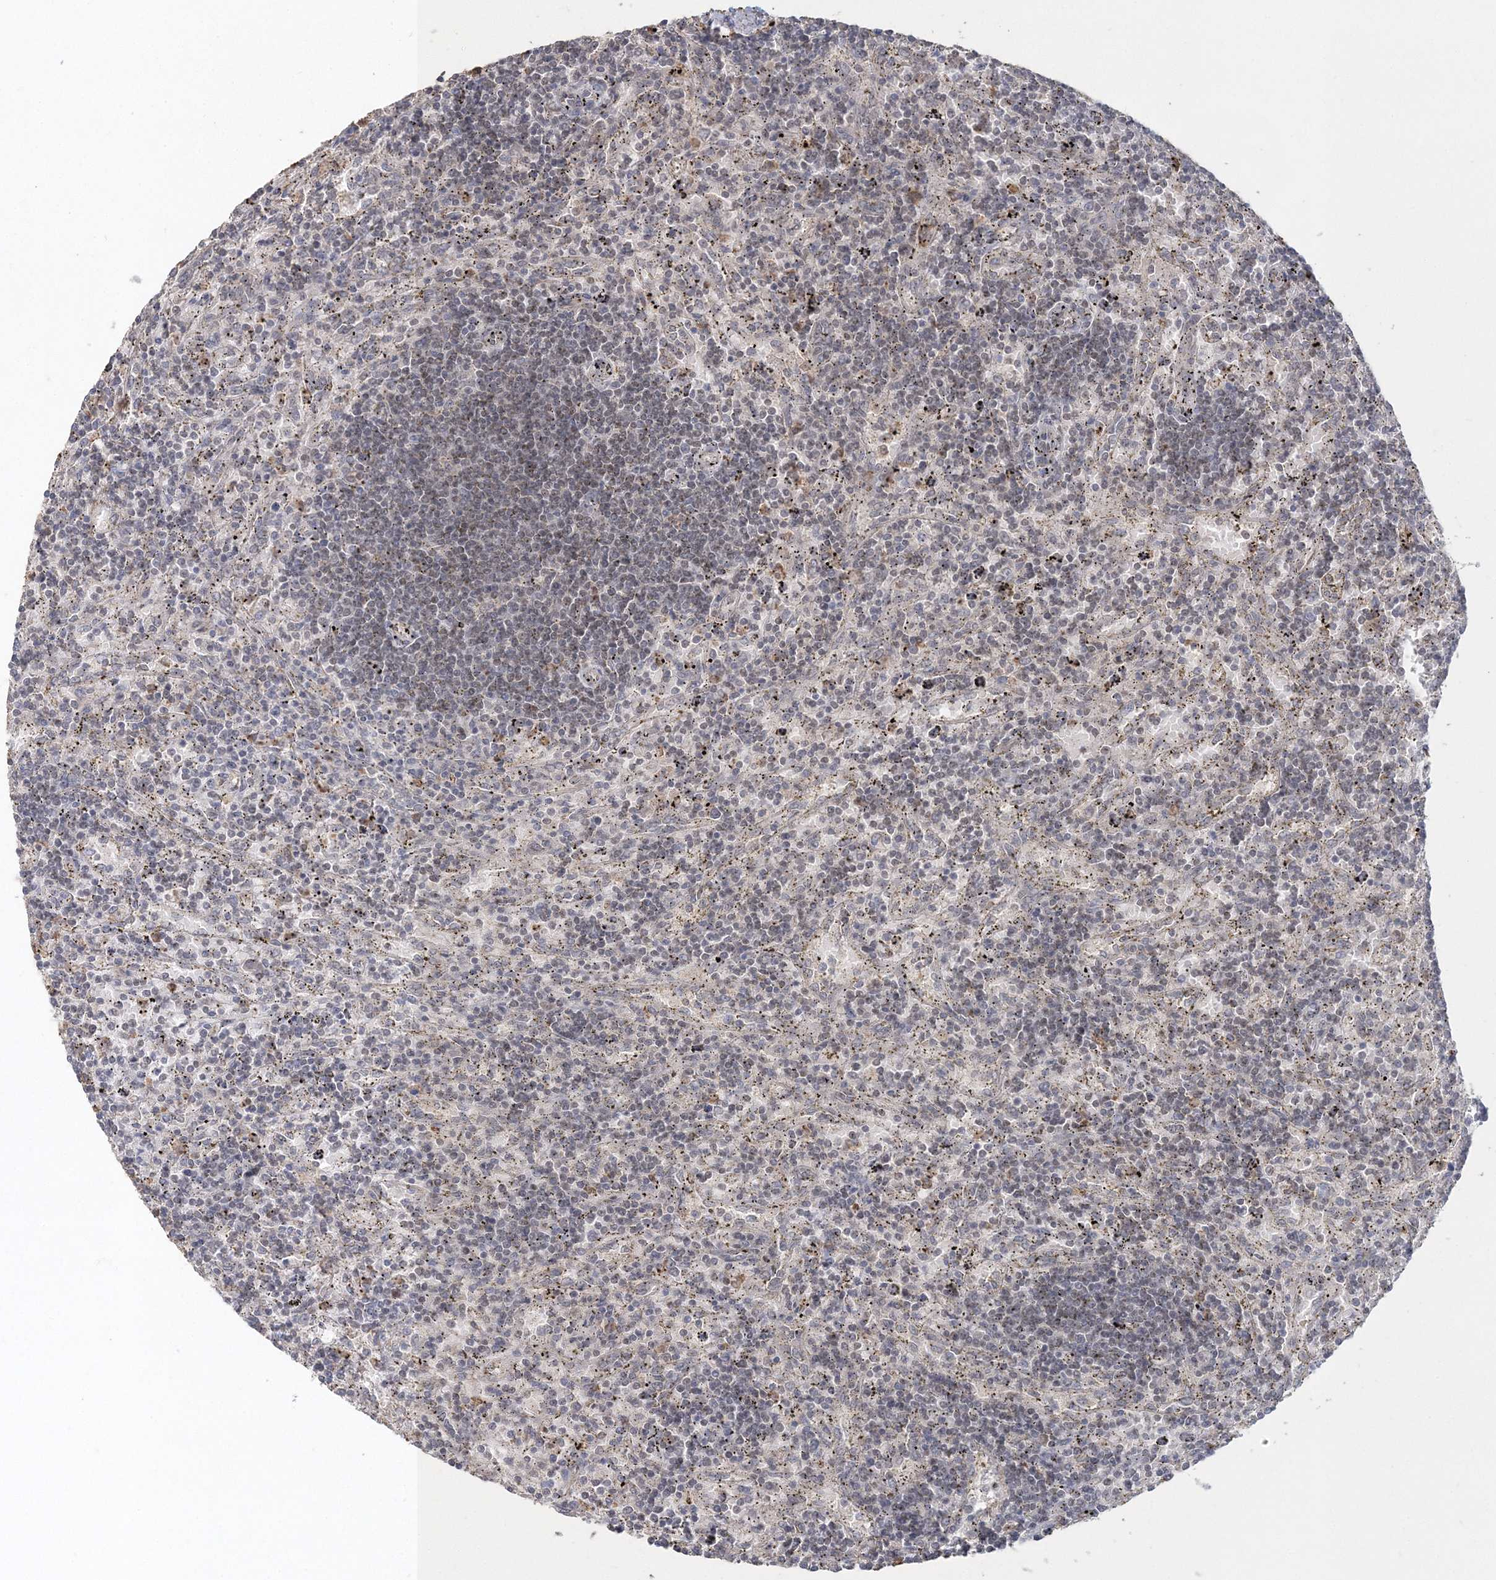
{"staining": {"intensity": "negative", "quantity": "none", "location": "none"}, "tissue": "lymphoma", "cell_type": "Tumor cells", "image_type": "cancer", "snomed": [{"axis": "morphology", "description": "Malignant lymphoma, non-Hodgkin's type, Low grade"}, {"axis": "topography", "description": "Spleen"}], "caption": "IHC of human lymphoma displays no expression in tumor cells.", "gene": "UIMC1", "patient": {"sex": "male", "age": 76}}